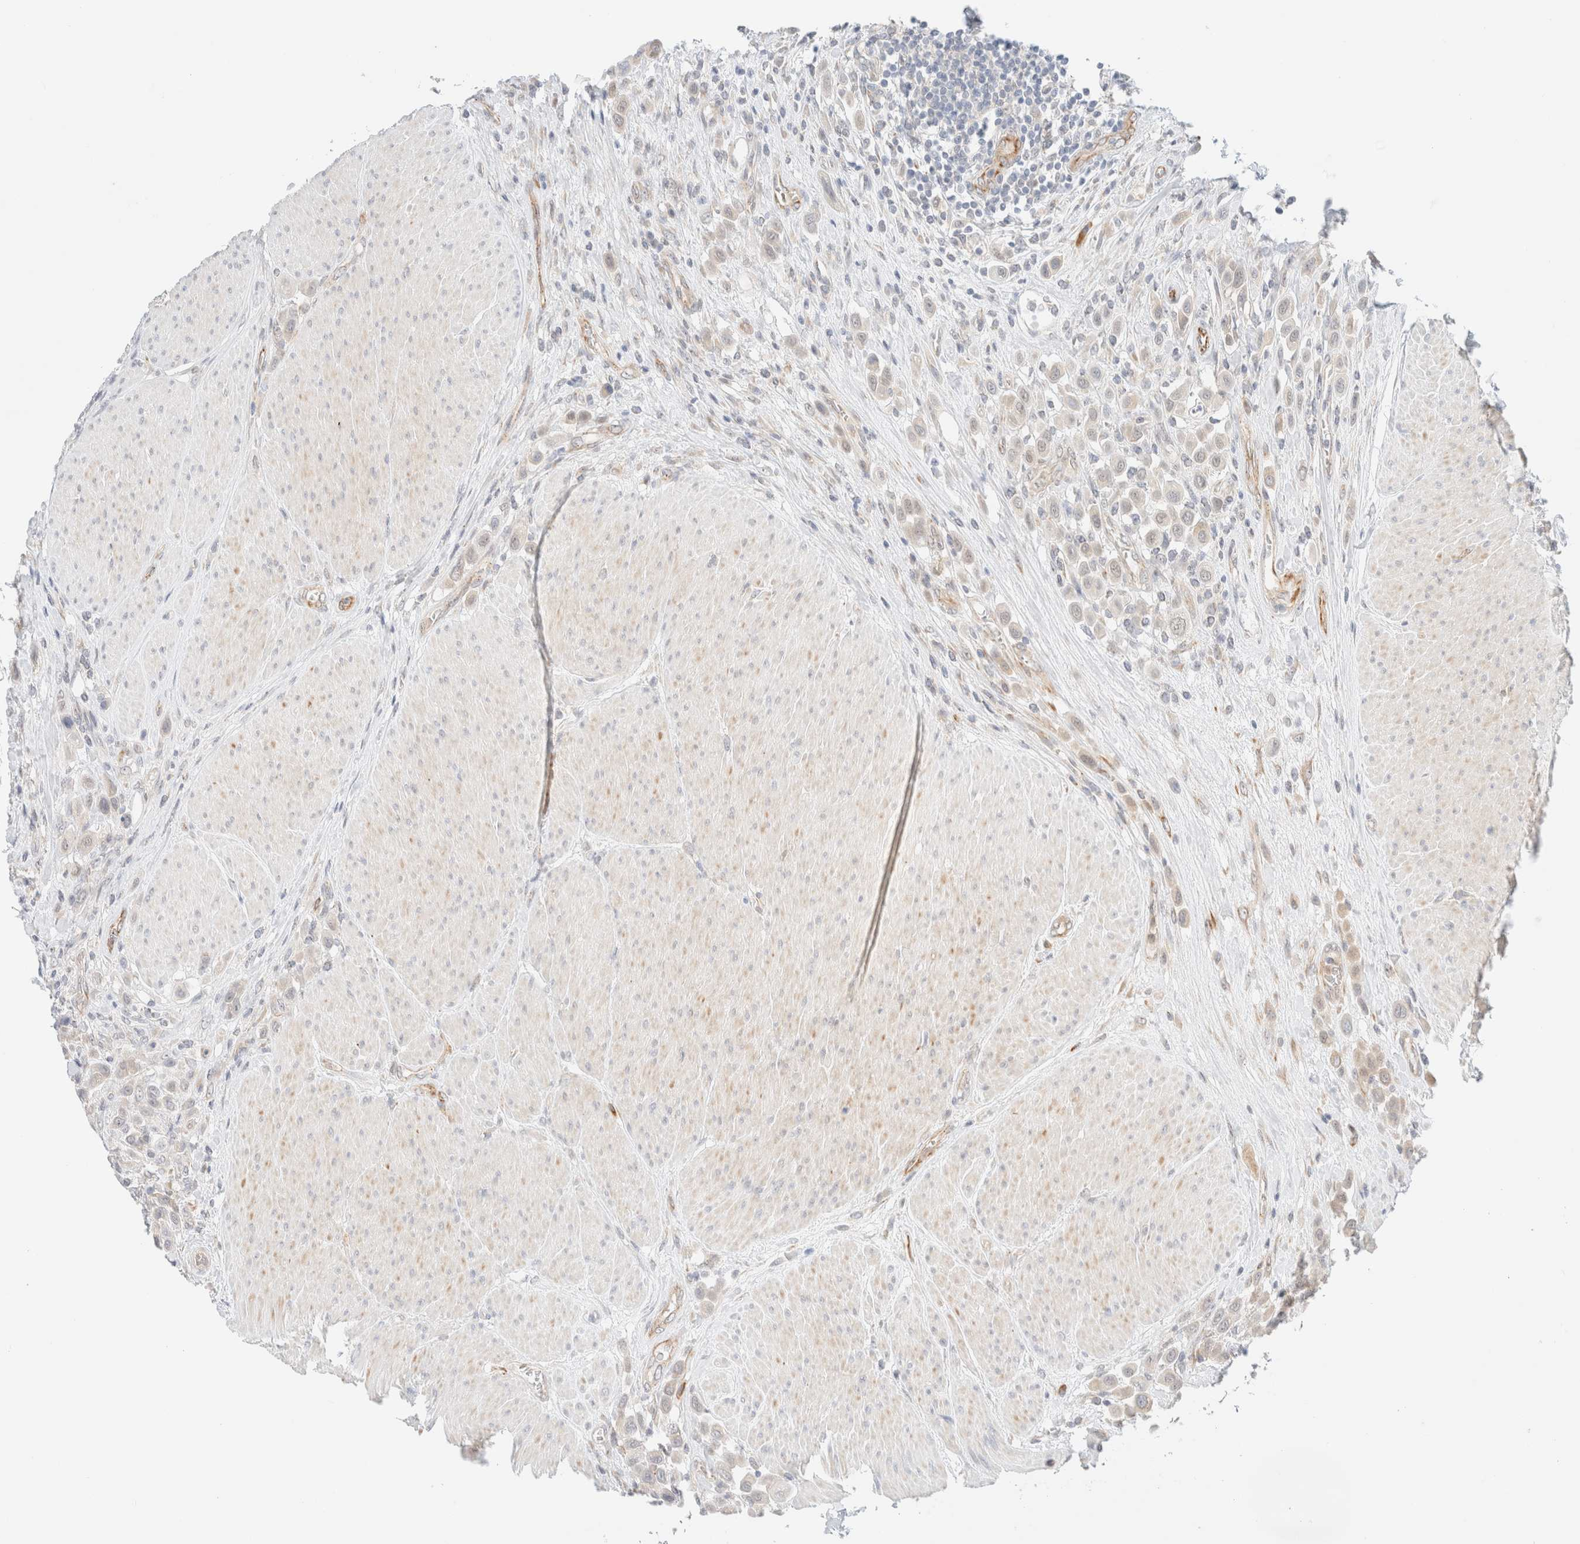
{"staining": {"intensity": "weak", "quantity": "<25%", "location": "cytoplasmic/membranous"}, "tissue": "urothelial cancer", "cell_type": "Tumor cells", "image_type": "cancer", "snomed": [{"axis": "morphology", "description": "Urothelial carcinoma, High grade"}, {"axis": "topography", "description": "Urinary bladder"}], "caption": "Tumor cells show no significant staining in high-grade urothelial carcinoma. (Stains: DAB immunohistochemistry with hematoxylin counter stain, Microscopy: brightfield microscopy at high magnification).", "gene": "UNC13B", "patient": {"sex": "male", "age": 50}}